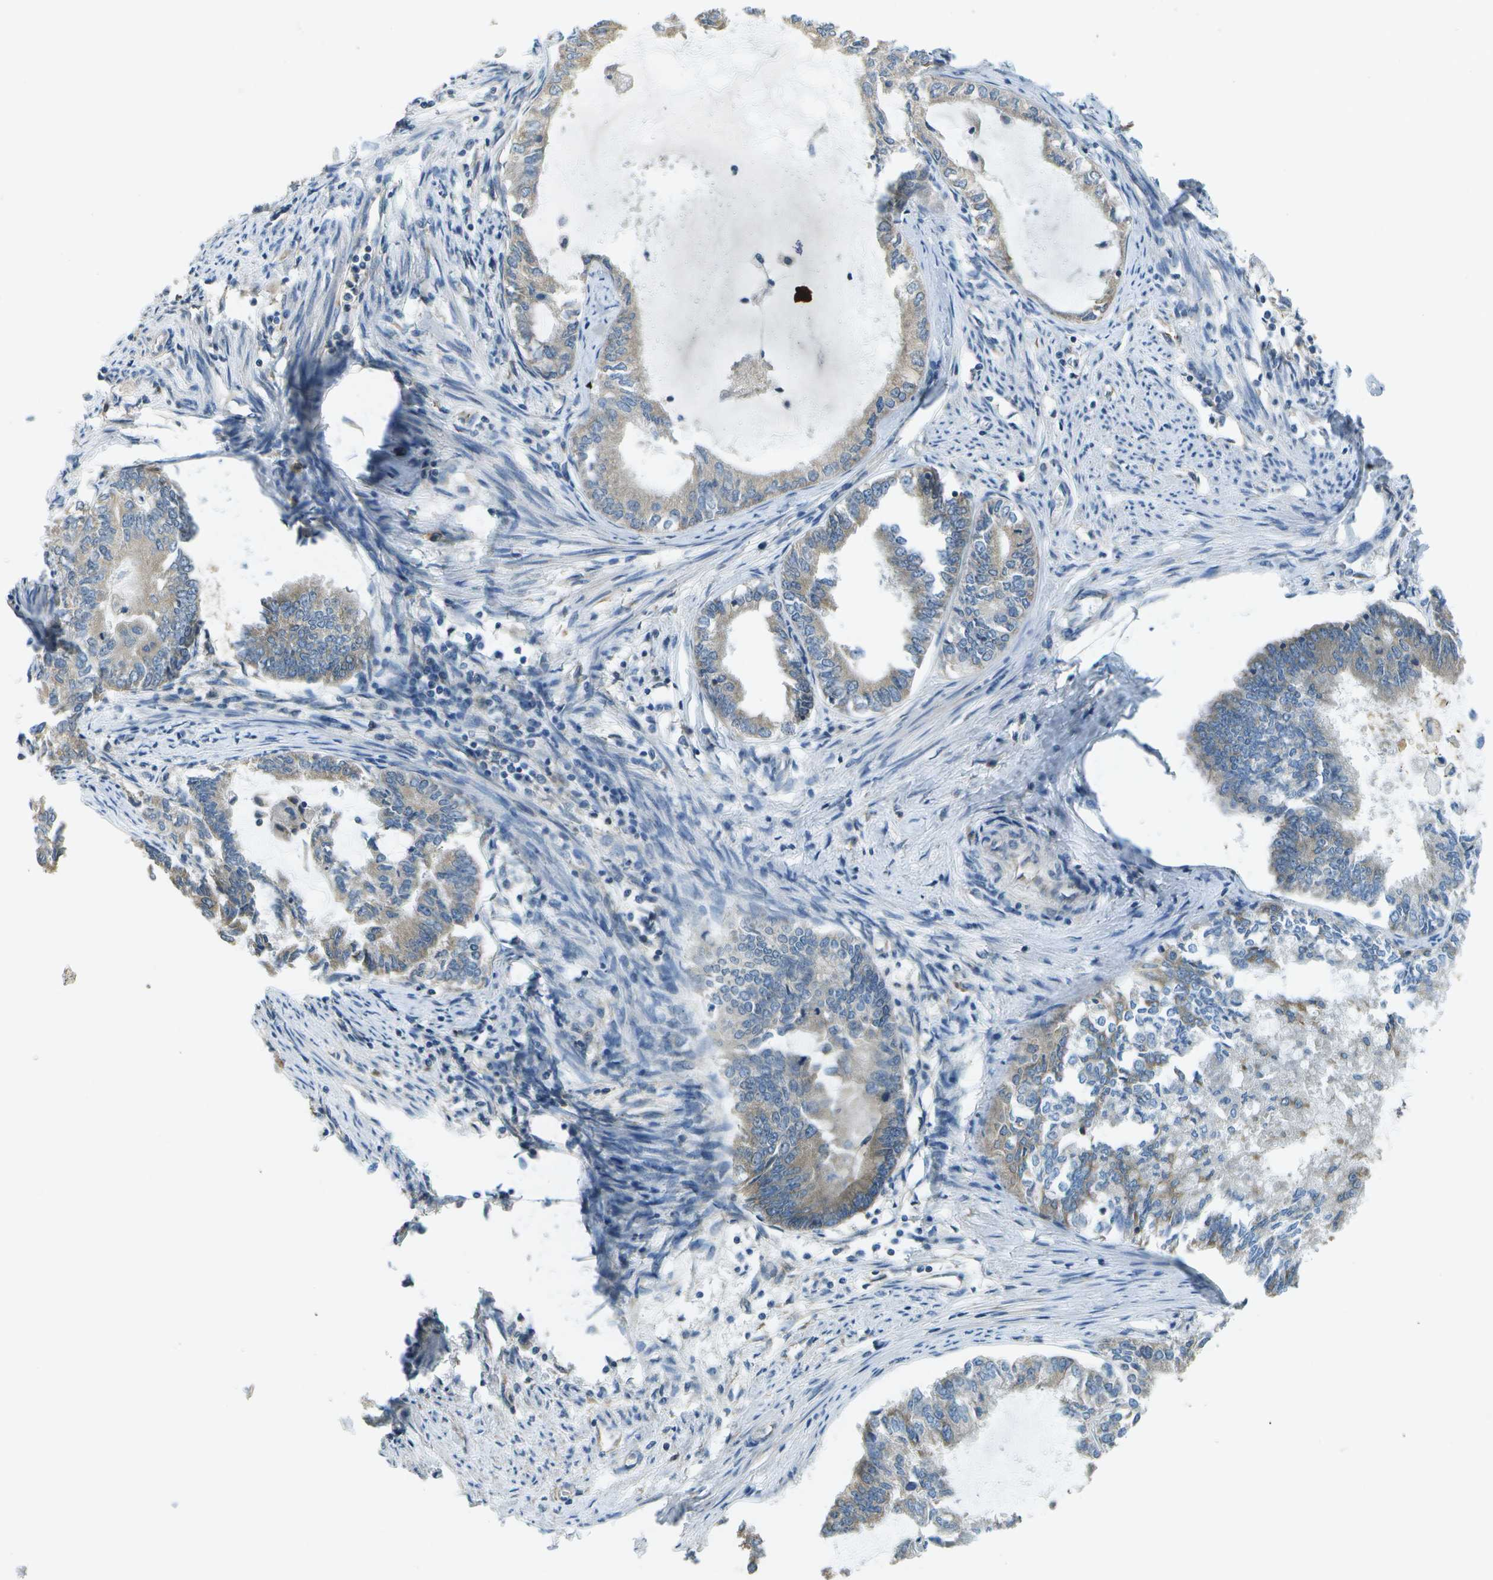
{"staining": {"intensity": "negative", "quantity": "none", "location": "none"}, "tissue": "endometrial cancer", "cell_type": "Tumor cells", "image_type": "cancer", "snomed": [{"axis": "morphology", "description": "Adenocarcinoma, NOS"}, {"axis": "topography", "description": "Endometrium"}], "caption": "Immunohistochemical staining of human adenocarcinoma (endometrial) displays no significant staining in tumor cells.", "gene": "SAMSN1", "patient": {"sex": "female", "age": 86}}